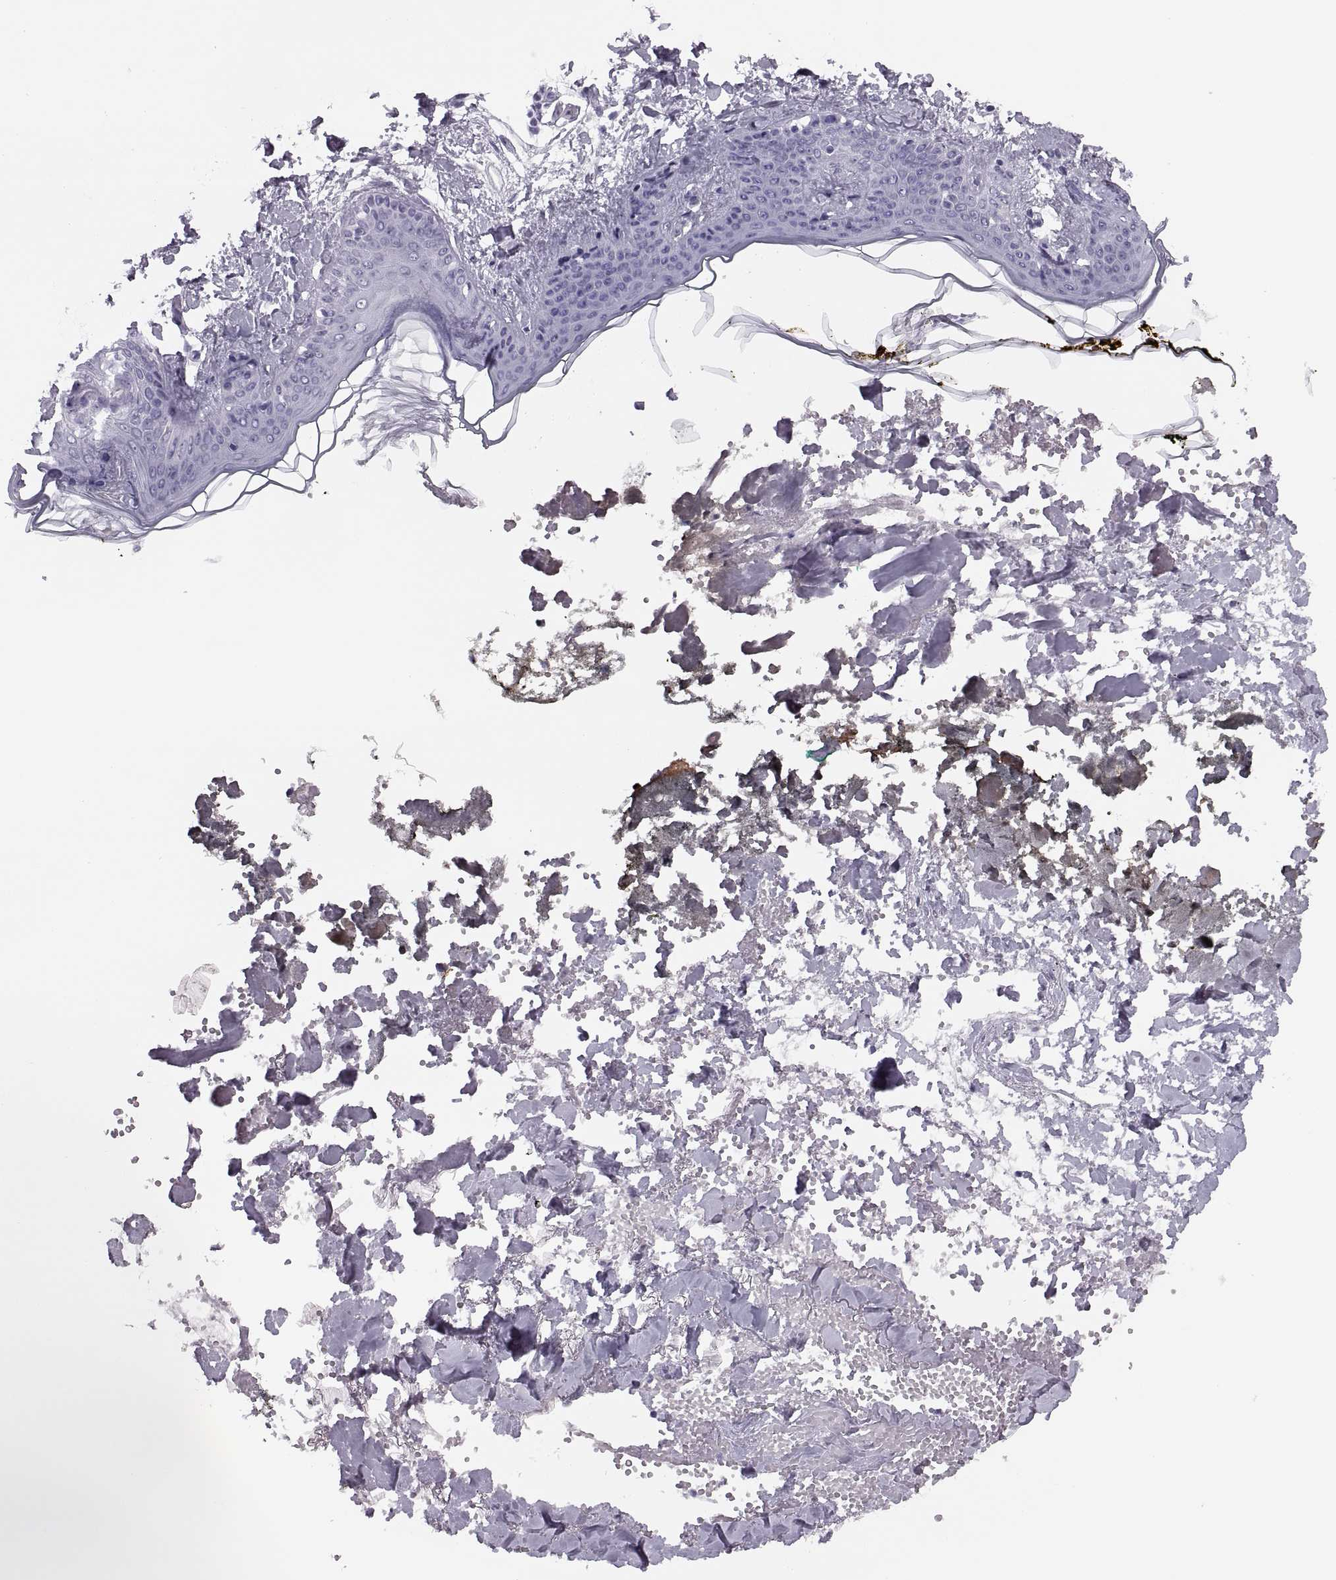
{"staining": {"intensity": "negative", "quantity": "none", "location": "none"}, "tissue": "skin", "cell_type": "Fibroblasts", "image_type": "normal", "snomed": [{"axis": "morphology", "description": "Normal tissue, NOS"}, {"axis": "topography", "description": "Skin"}], "caption": "Immunohistochemistry (IHC) image of normal skin: skin stained with DAB (3,3'-diaminobenzidine) reveals no significant protein staining in fibroblasts. The staining was performed using DAB (3,3'-diaminobenzidine) to visualize the protein expression in brown, while the nuclei were stained in blue with hematoxylin (Magnification: 20x).", "gene": "FAM24A", "patient": {"sex": "female", "age": 34}}